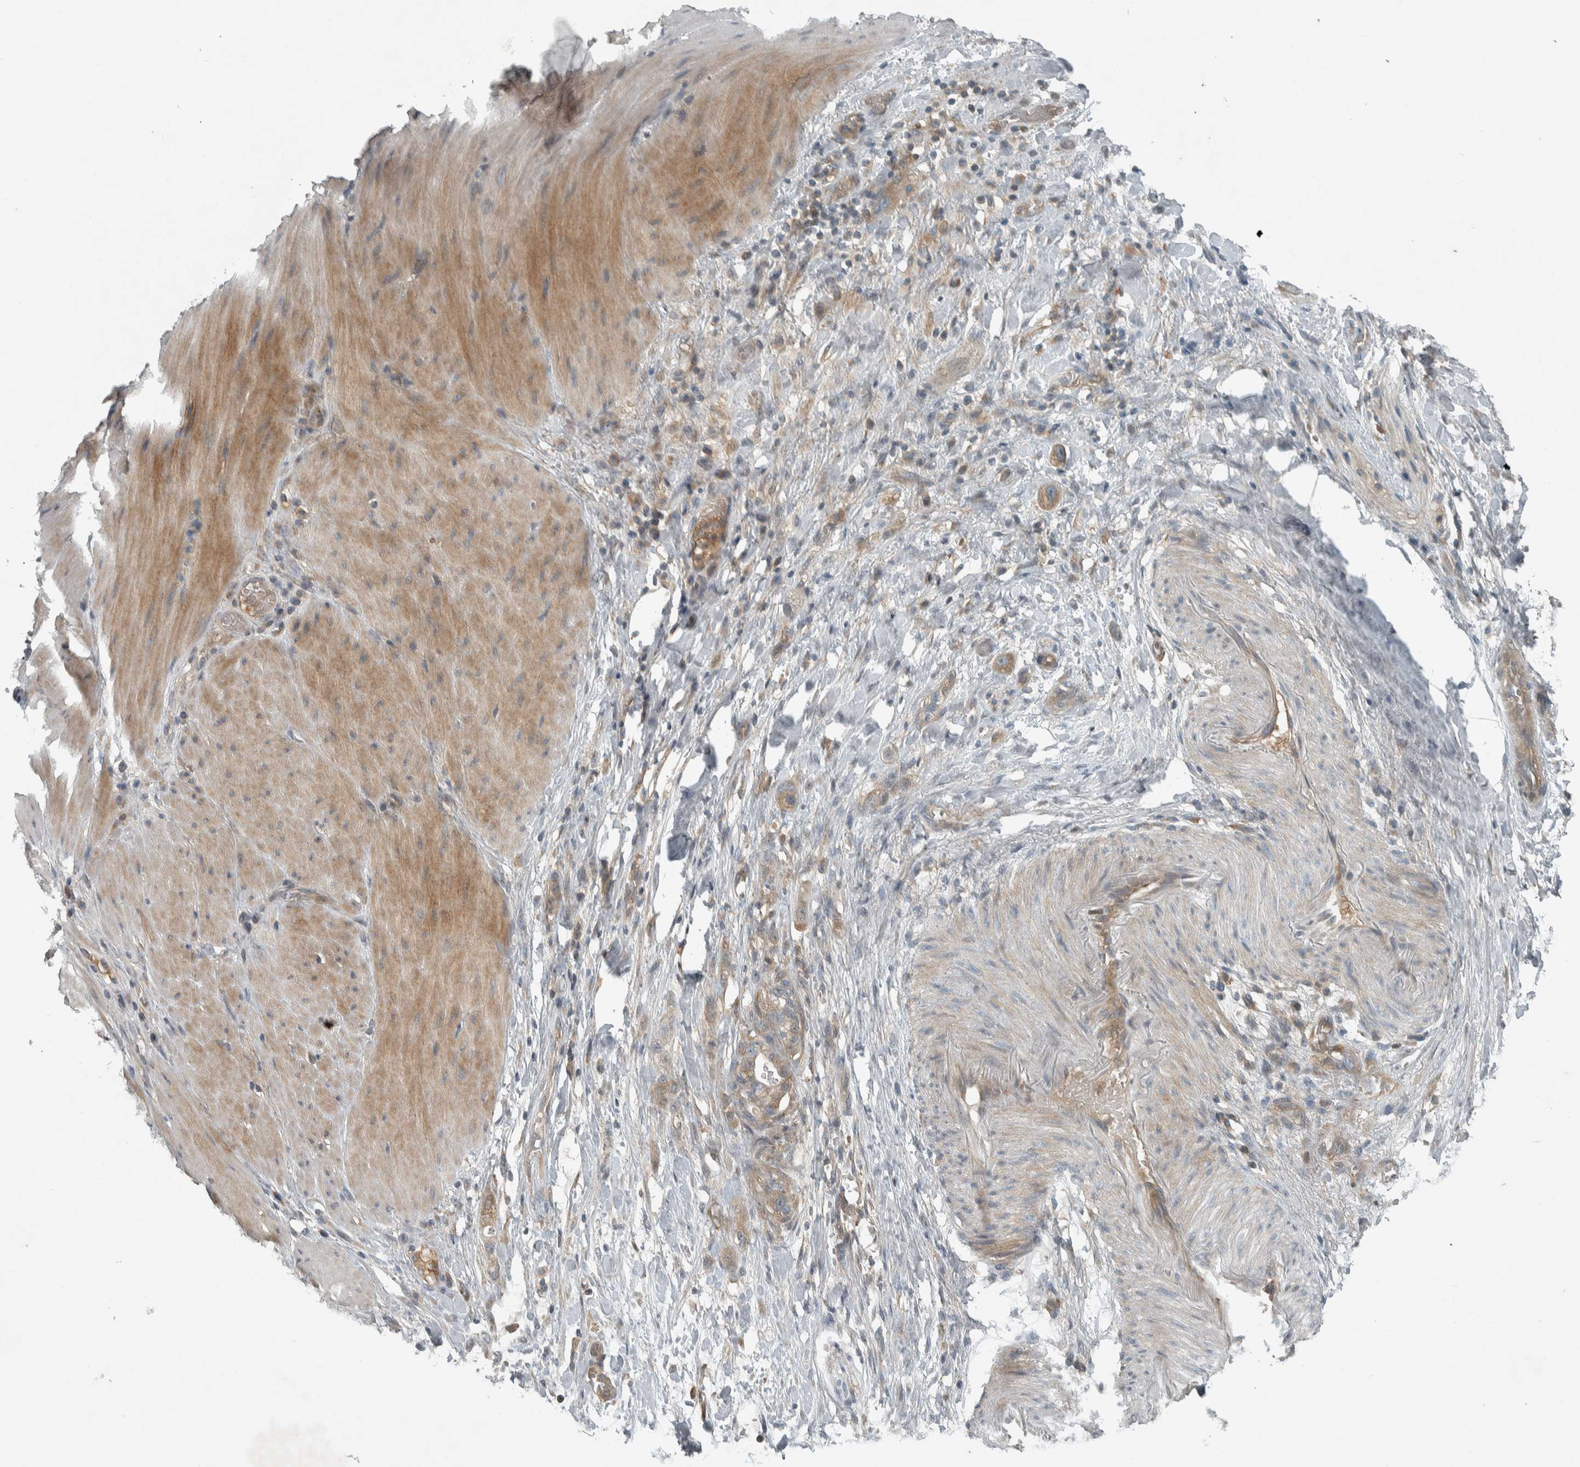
{"staining": {"intensity": "moderate", "quantity": ">75%", "location": "cytoplasmic/membranous"}, "tissue": "stomach cancer", "cell_type": "Tumor cells", "image_type": "cancer", "snomed": [{"axis": "morphology", "description": "Adenocarcinoma, NOS"}, {"axis": "topography", "description": "Stomach"}, {"axis": "topography", "description": "Stomach, lower"}], "caption": "Immunohistochemical staining of stomach cancer (adenocarcinoma) shows medium levels of moderate cytoplasmic/membranous expression in about >75% of tumor cells. The staining was performed using DAB (3,3'-diaminobenzidine), with brown indicating positive protein expression. Nuclei are stained blue with hematoxylin.", "gene": "CLCN2", "patient": {"sex": "female", "age": 48}}